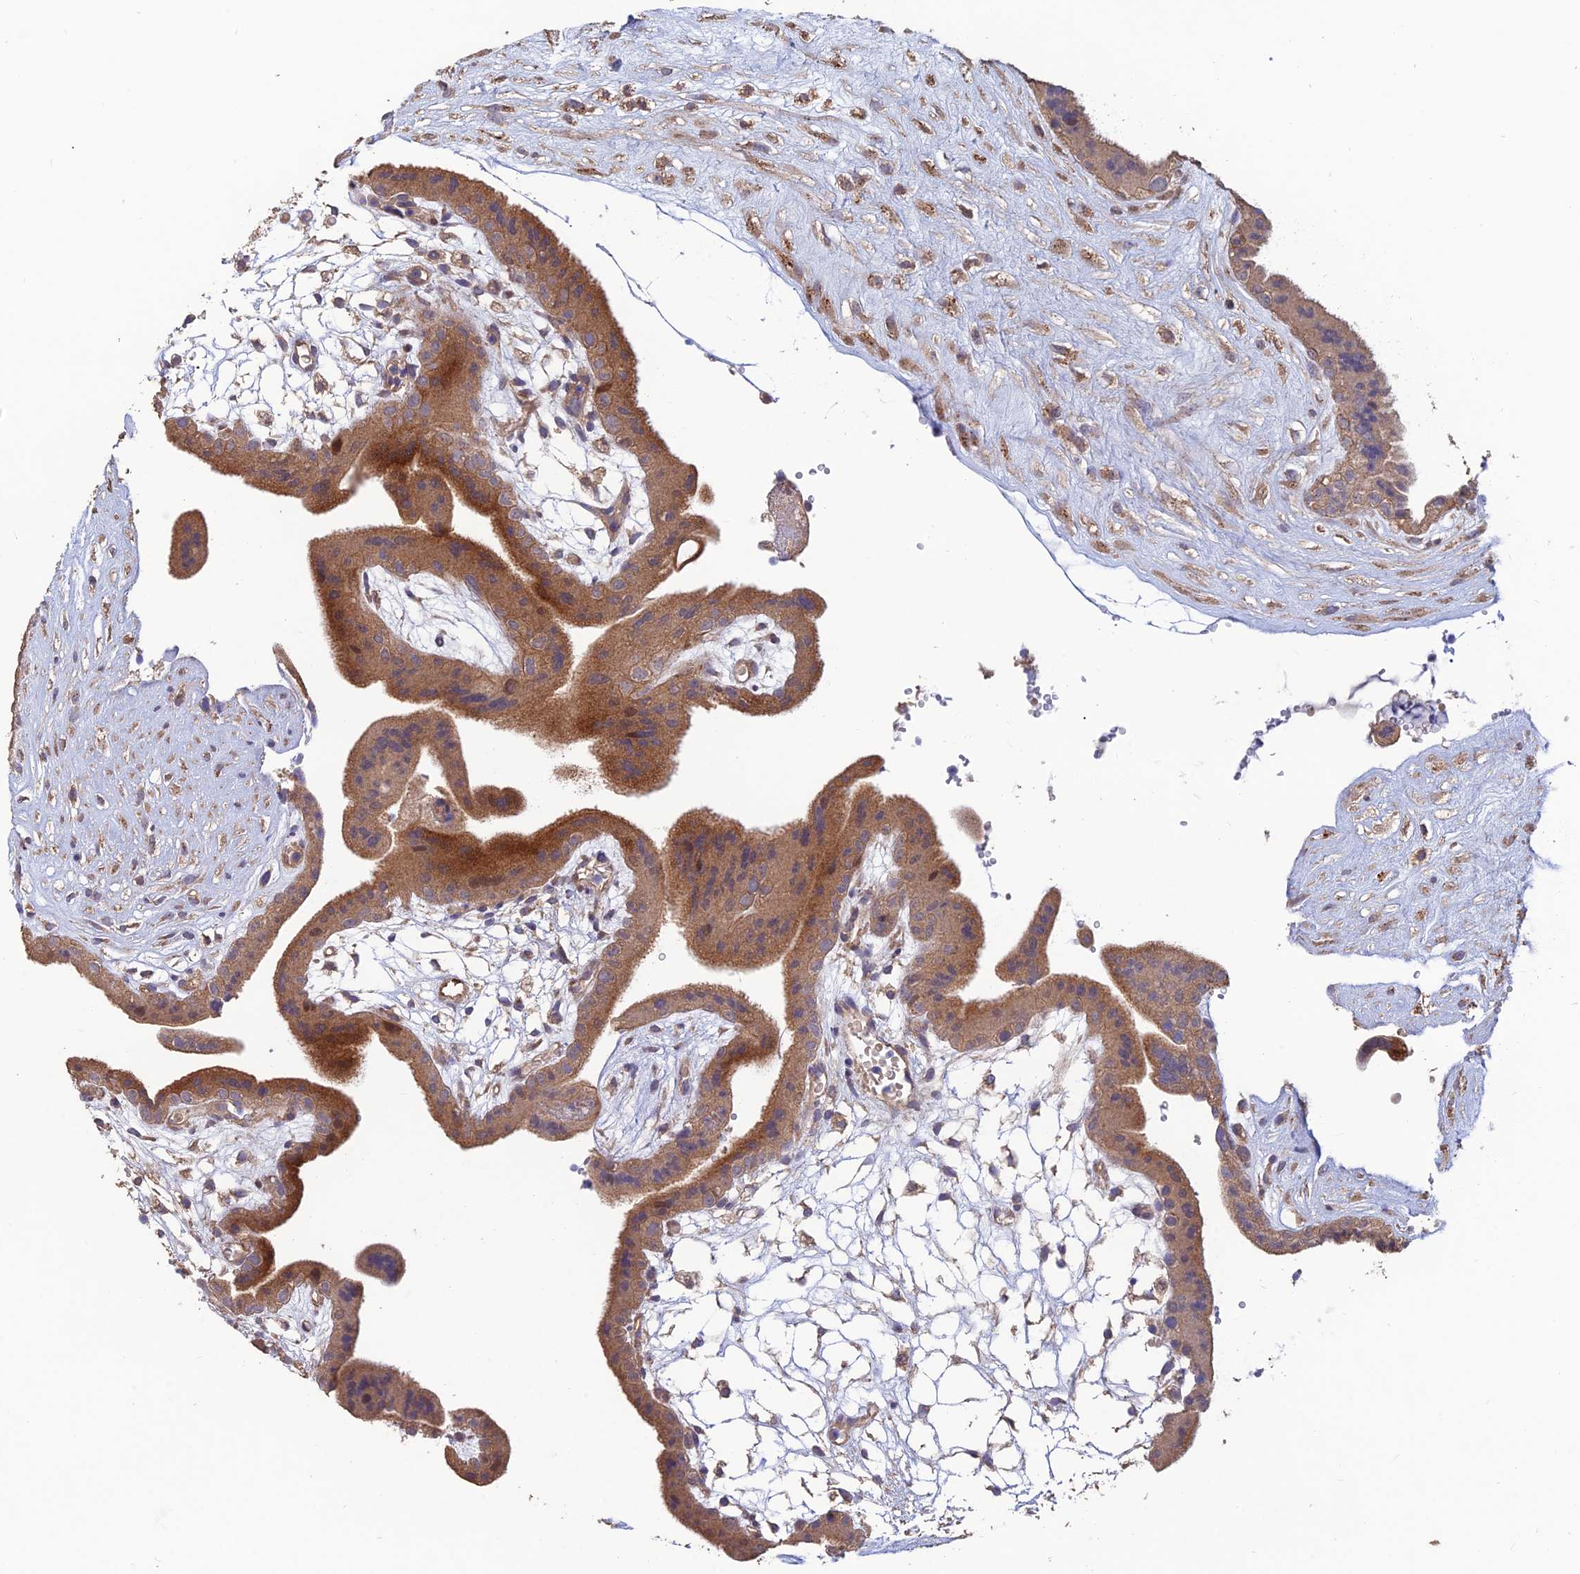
{"staining": {"intensity": "moderate", "quantity": ">75%", "location": "cytoplasmic/membranous"}, "tissue": "placenta", "cell_type": "Trophoblastic cells", "image_type": "normal", "snomed": [{"axis": "morphology", "description": "Normal tissue, NOS"}, {"axis": "topography", "description": "Placenta"}], "caption": "IHC micrograph of normal placenta: human placenta stained using IHC demonstrates medium levels of moderate protein expression localized specifically in the cytoplasmic/membranous of trophoblastic cells, appearing as a cytoplasmic/membranous brown color.", "gene": "SHISA5", "patient": {"sex": "female", "age": 18}}